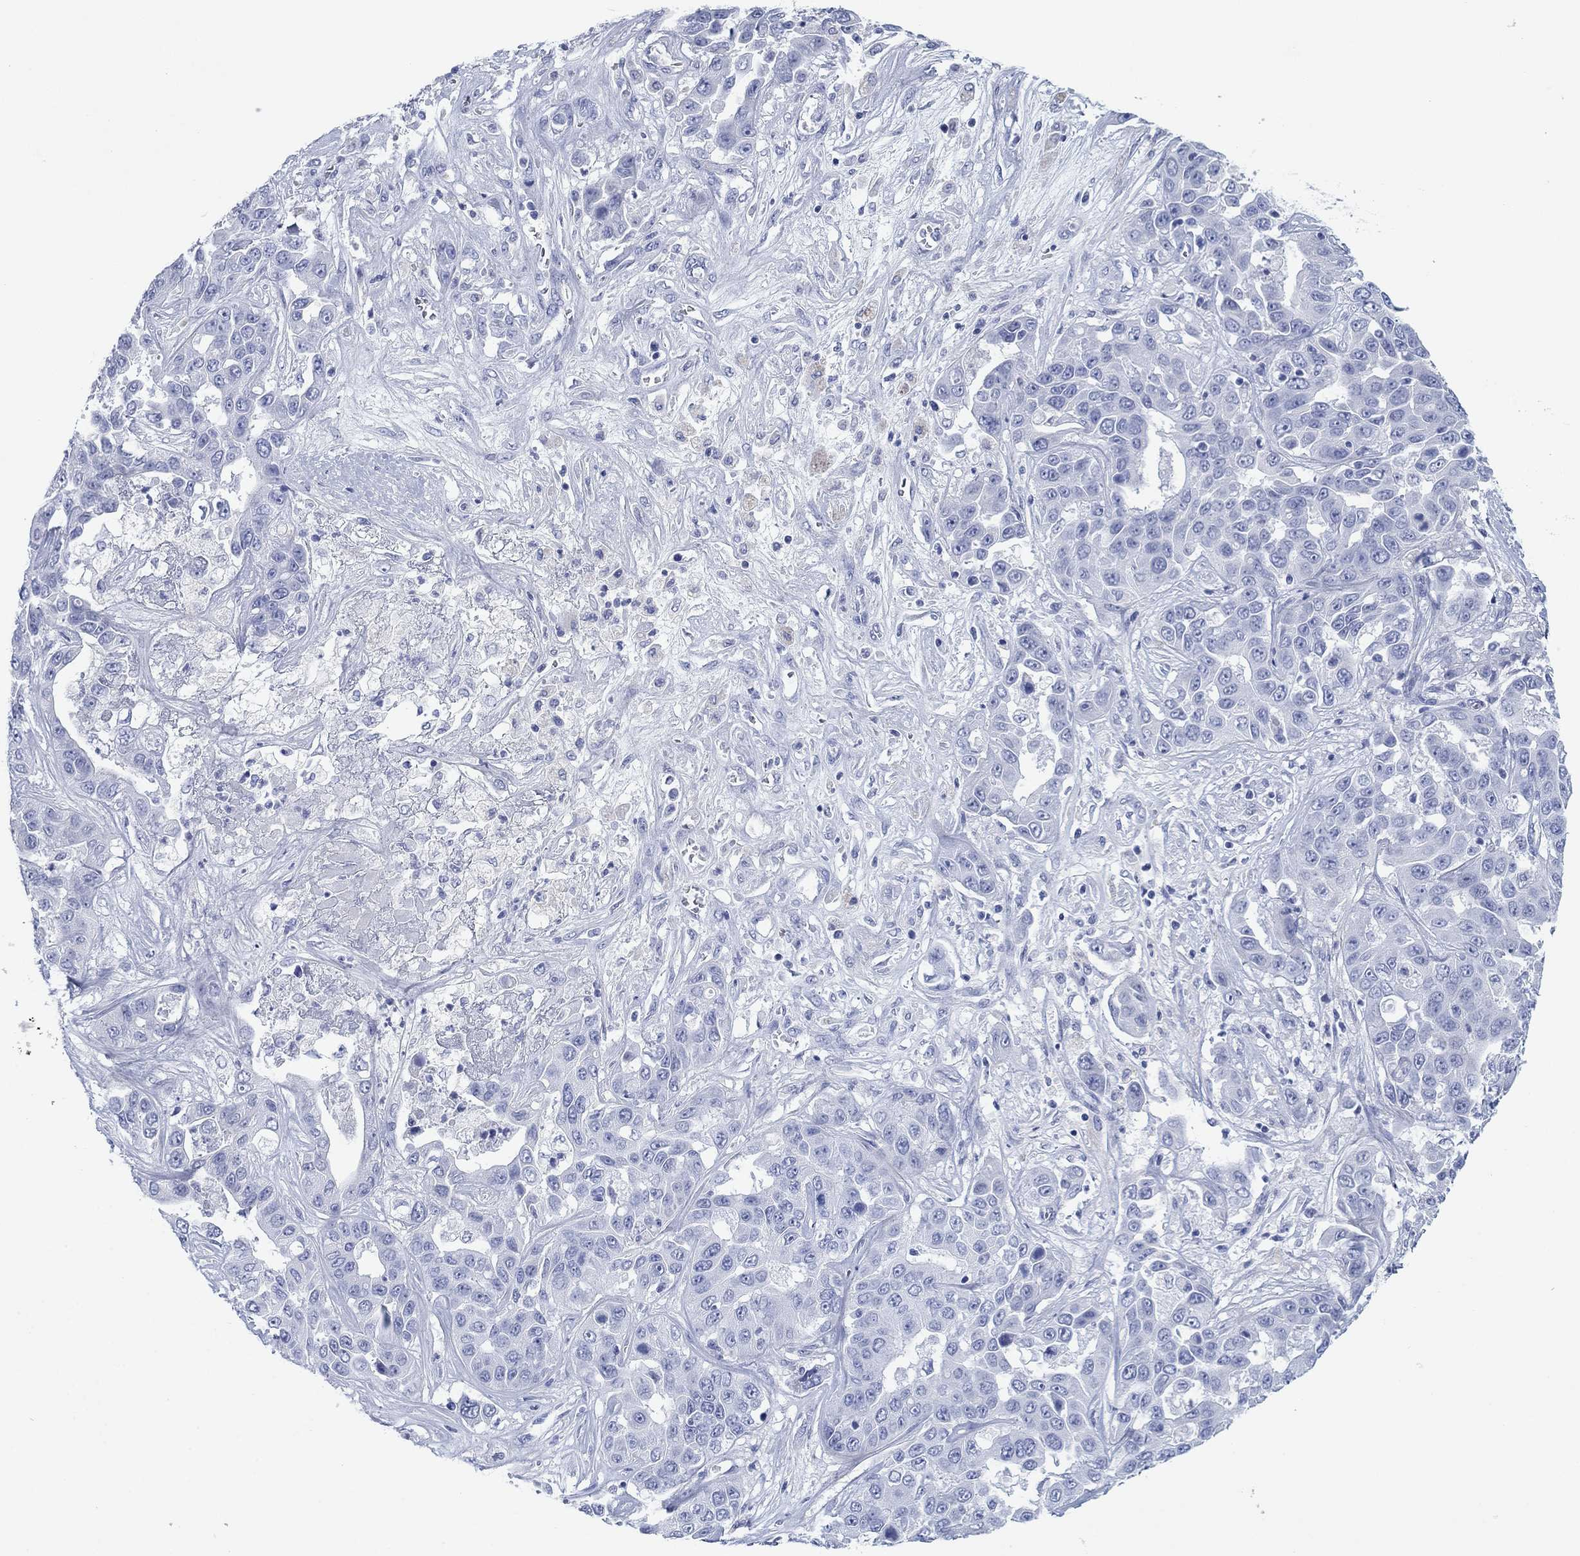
{"staining": {"intensity": "negative", "quantity": "none", "location": "none"}, "tissue": "liver cancer", "cell_type": "Tumor cells", "image_type": "cancer", "snomed": [{"axis": "morphology", "description": "Cholangiocarcinoma"}, {"axis": "topography", "description": "Liver"}], "caption": "Micrograph shows no protein expression in tumor cells of liver cholangiocarcinoma tissue. The staining is performed using DAB (3,3'-diaminobenzidine) brown chromogen with nuclei counter-stained in using hematoxylin.", "gene": "PDYN", "patient": {"sex": "female", "age": 52}}